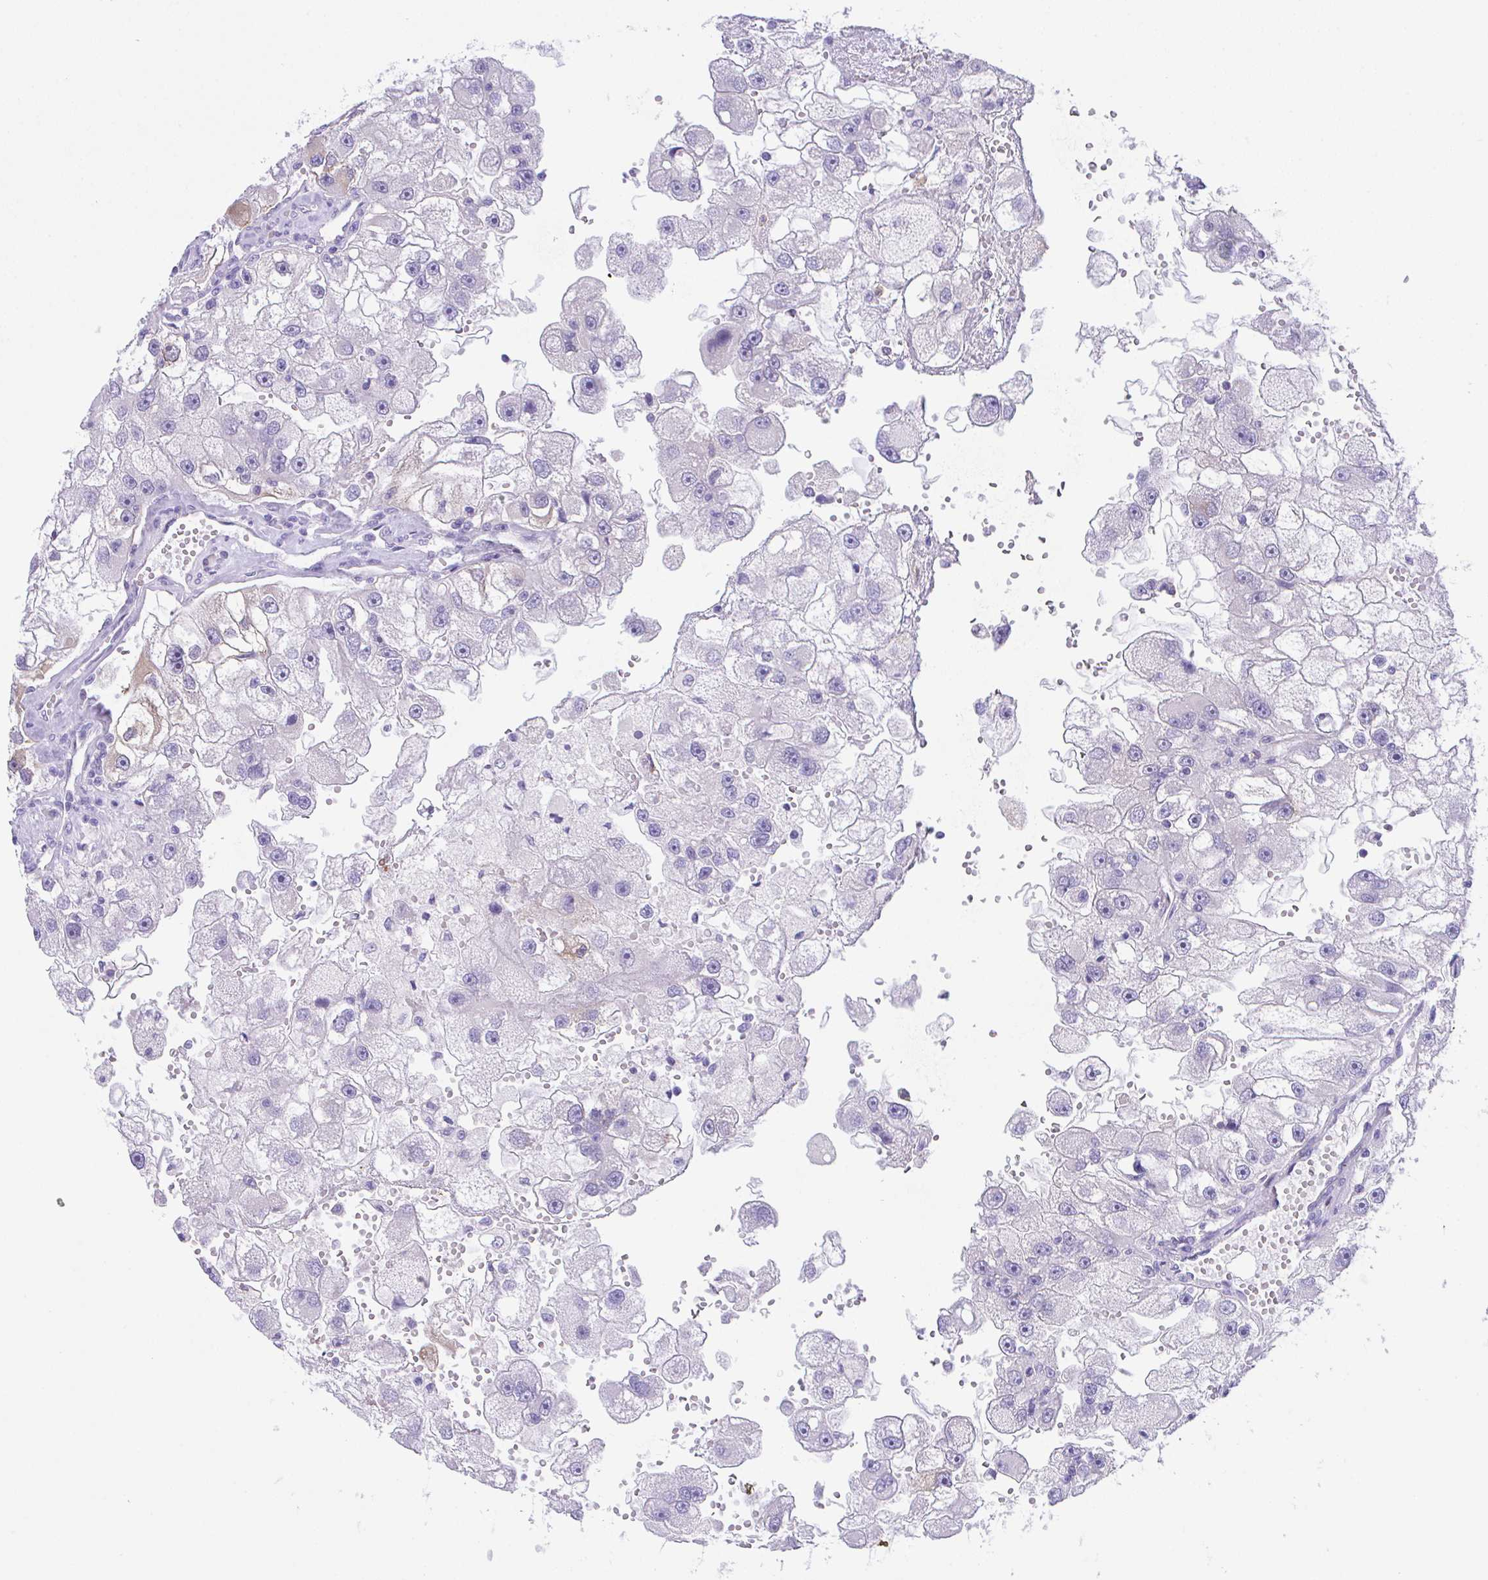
{"staining": {"intensity": "negative", "quantity": "none", "location": "none"}, "tissue": "renal cancer", "cell_type": "Tumor cells", "image_type": "cancer", "snomed": [{"axis": "morphology", "description": "Adenocarcinoma, NOS"}, {"axis": "topography", "description": "Kidney"}], "caption": "A photomicrograph of human renal cancer is negative for staining in tumor cells. (DAB immunohistochemistry (IHC) visualized using brightfield microscopy, high magnification).", "gene": "HOXB4", "patient": {"sex": "male", "age": 63}}